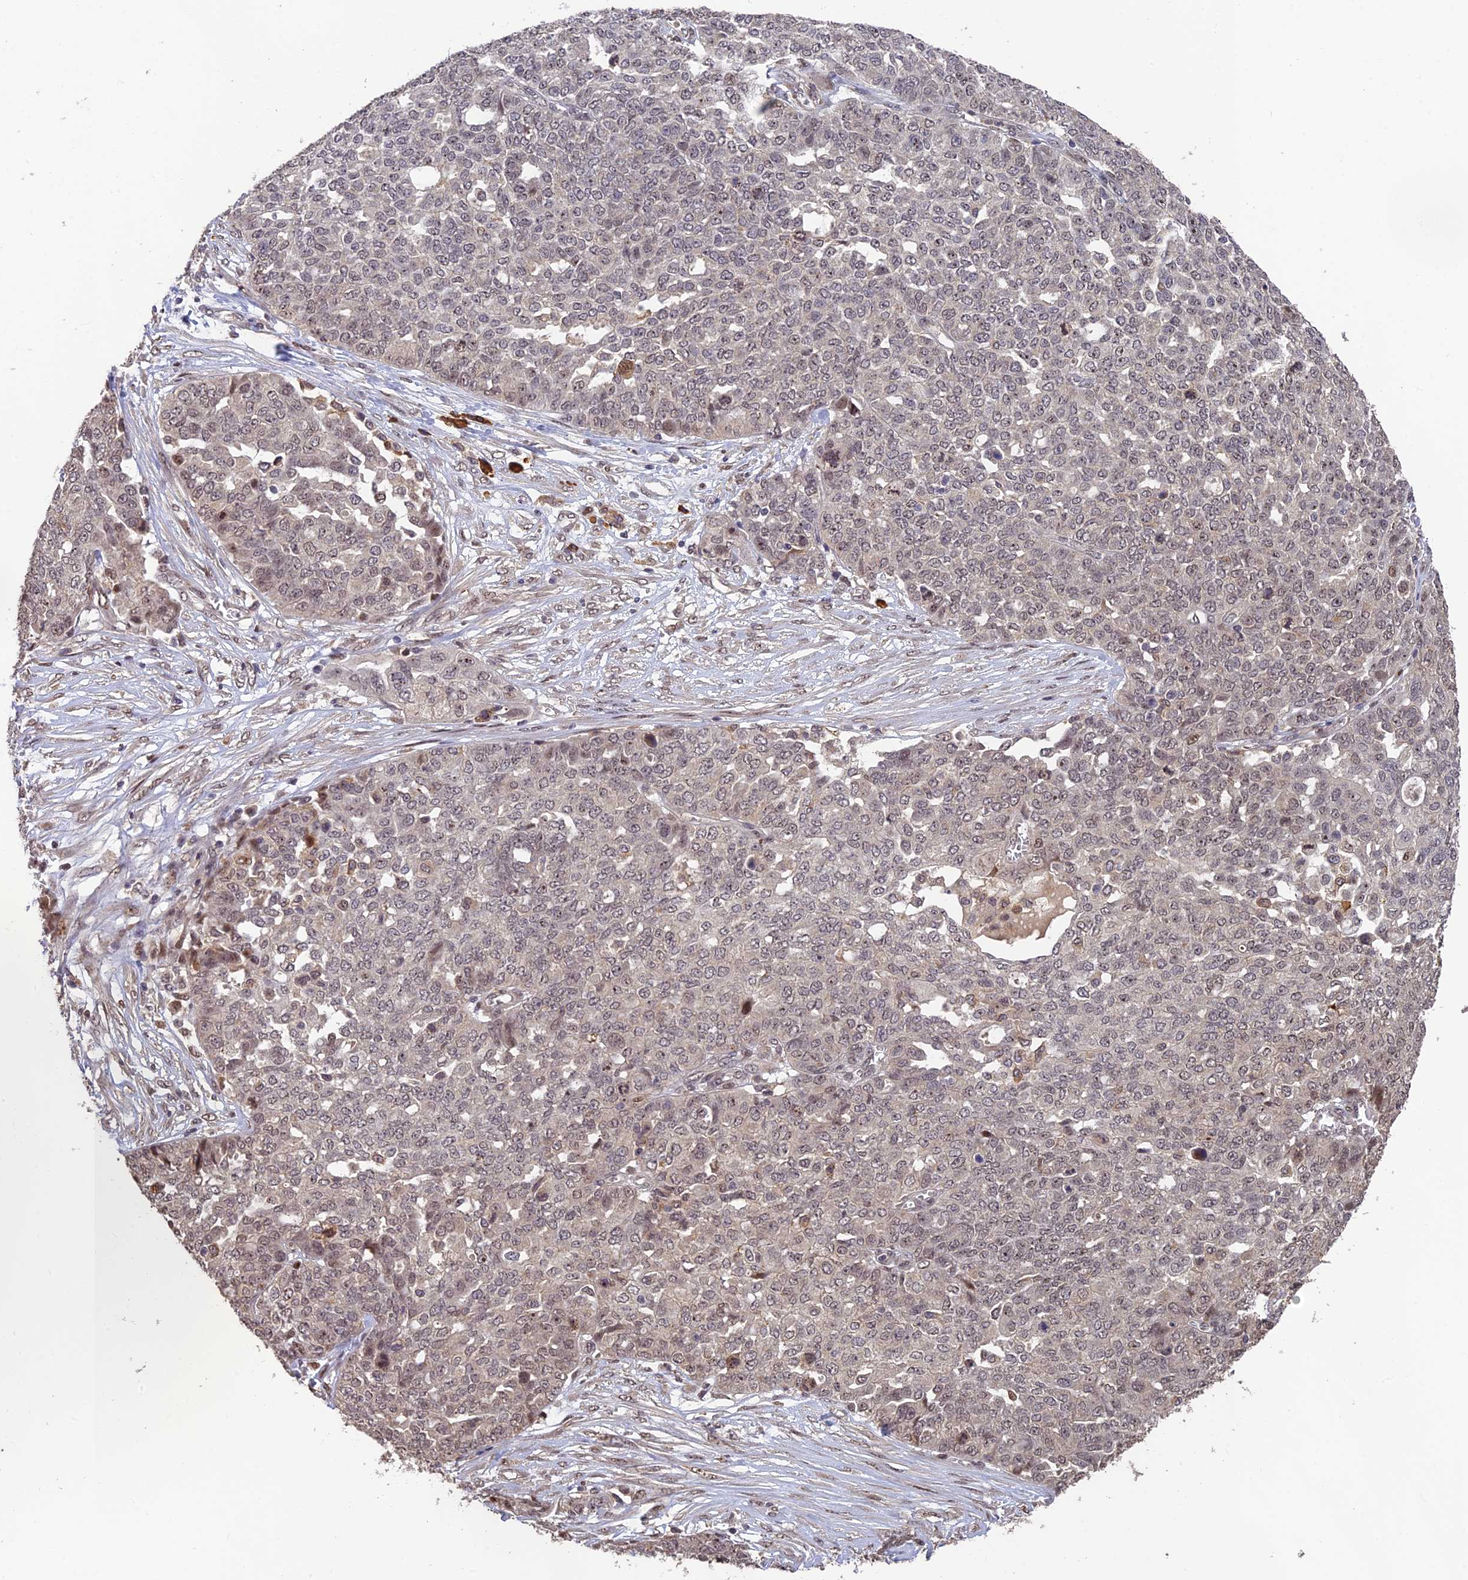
{"staining": {"intensity": "weak", "quantity": "25%-75%", "location": "nuclear"}, "tissue": "ovarian cancer", "cell_type": "Tumor cells", "image_type": "cancer", "snomed": [{"axis": "morphology", "description": "Cystadenocarcinoma, serous, NOS"}, {"axis": "topography", "description": "Soft tissue"}, {"axis": "topography", "description": "Ovary"}], "caption": "Ovarian serous cystadenocarcinoma tissue displays weak nuclear positivity in approximately 25%-75% of tumor cells", "gene": "OSBPL1A", "patient": {"sex": "female", "age": 57}}